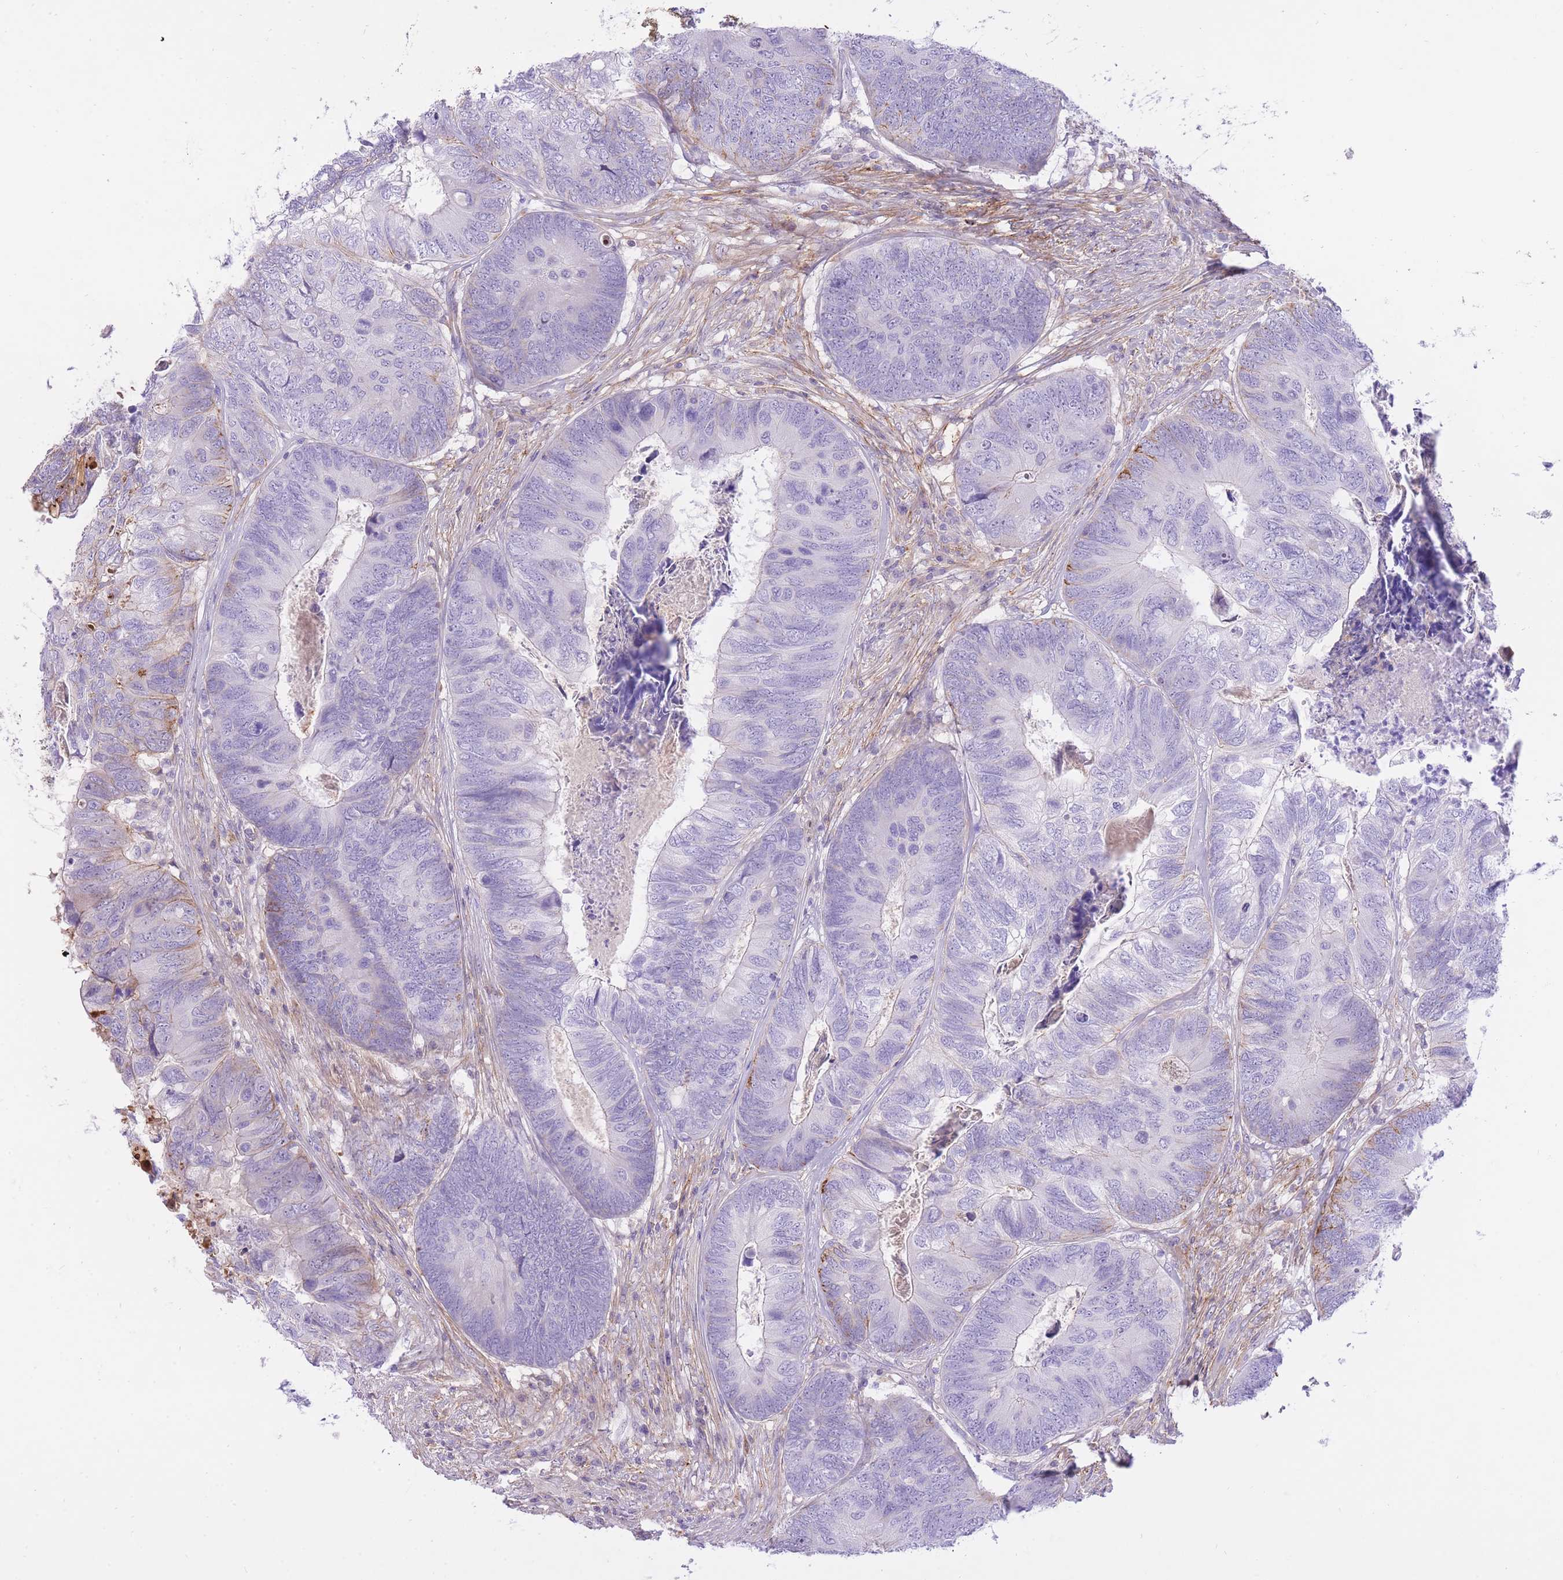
{"staining": {"intensity": "moderate", "quantity": "<25%", "location": "cytoplasmic/membranous"}, "tissue": "colorectal cancer", "cell_type": "Tumor cells", "image_type": "cancer", "snomed": [{"axis": "morphology", "description": "Adenocarcinoma, NOS"}, {"axis": "topography", "description": "Colon"}], "caption": "Brown immunohistochemical staining in human adenocarcinoma (colorectal) shows moderate cytoplasmic/membranous expression in approximately <25% of tumor cells.", "gene": "HRG", "patient": {"sex": "female", "age": 67}}